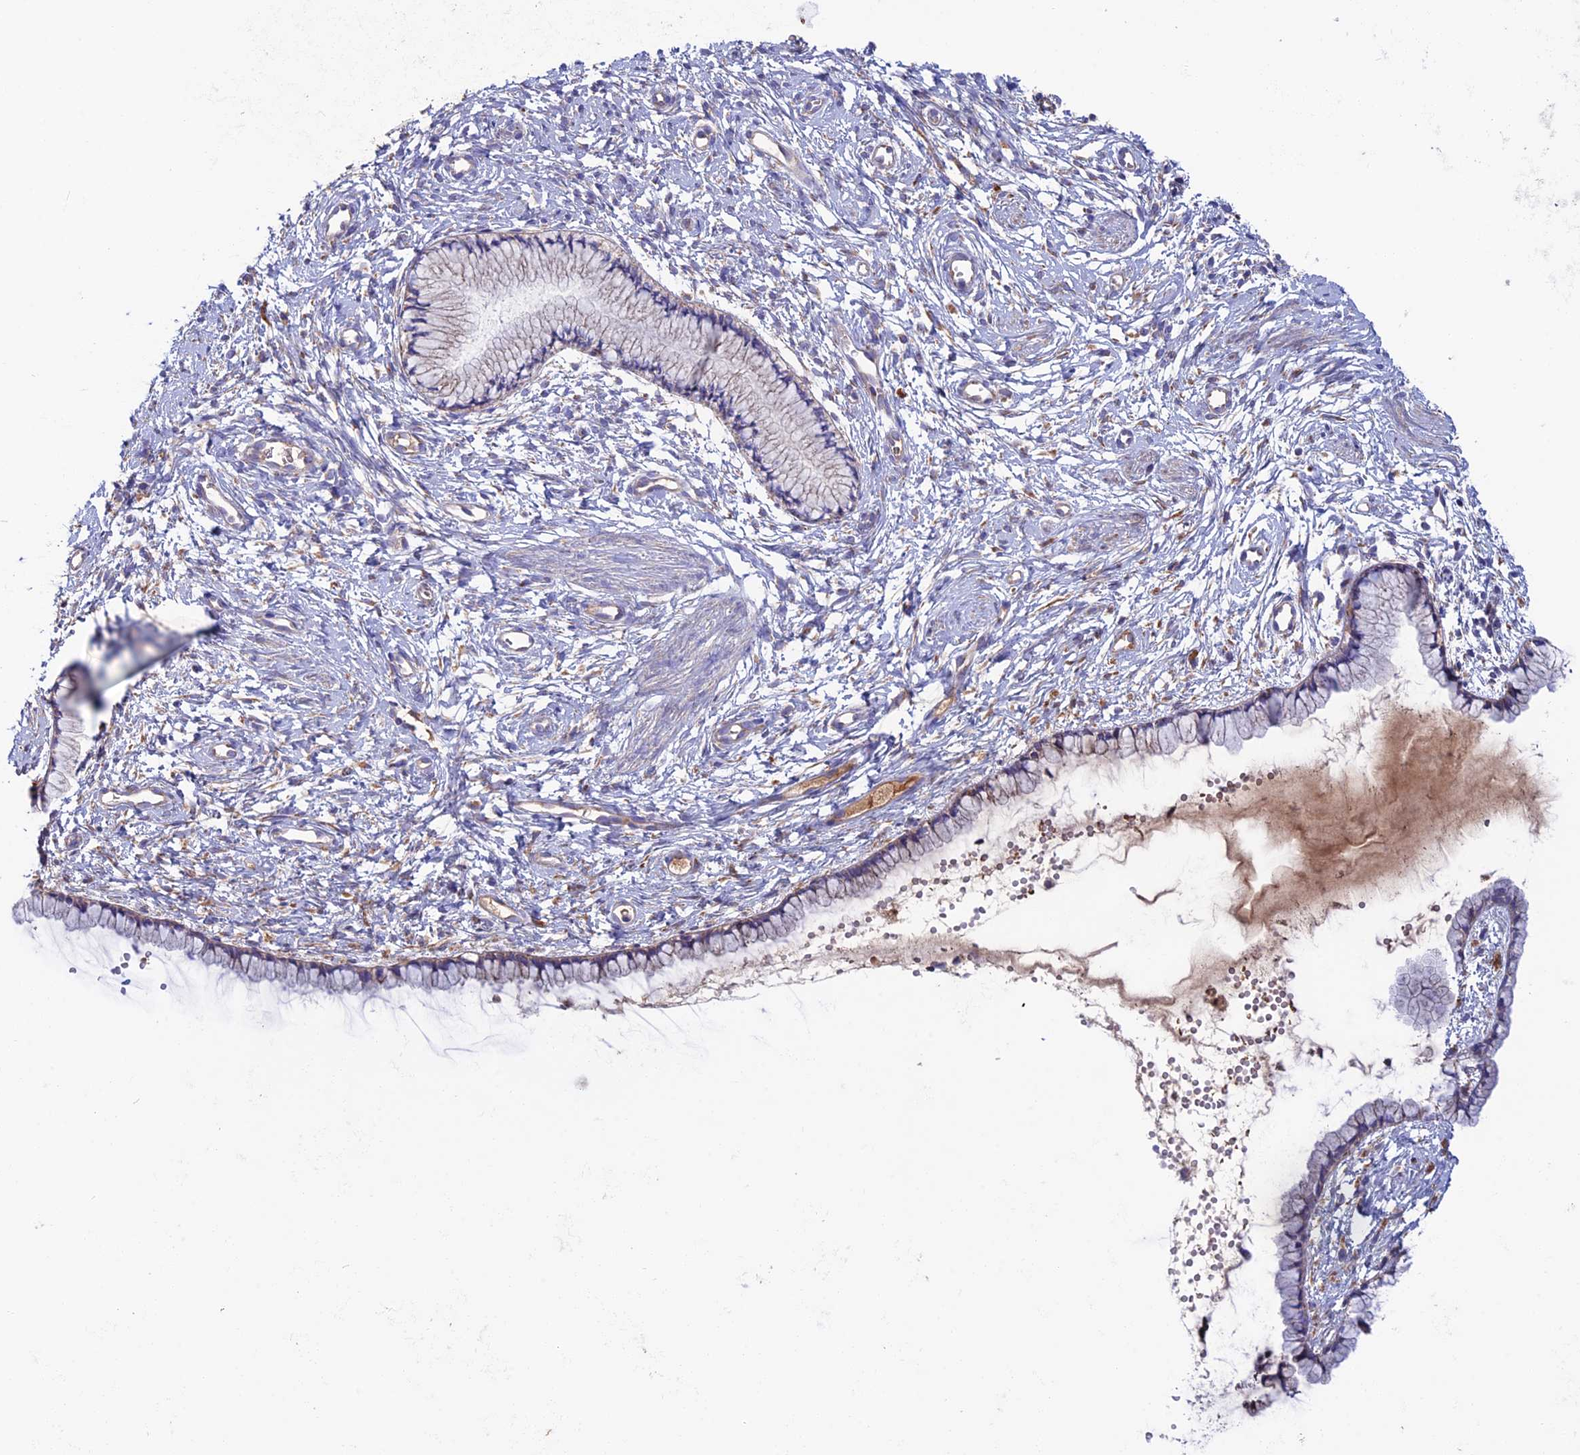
{"staining": {"intensity": "weak", "quantity": "25%-75%", "location": "cytoplasmic/membranous"}, "tissue": "cervix", "cell_type": "Glandular cells", "image_type": "normal", "snomed": [{"axis": "morphology", "description": "Normal tissue, NOS"}, {"axis": "topography", "description": "Cervix"}], "caption": "Brown immunohistochemical staining in unremarkable cervix exhibits weak cytoplasmic/membranous expression in about 25%-75% of glandular cells.", "gene": "SLC15A5", "patient": {"sex": "female", "age": 57}}